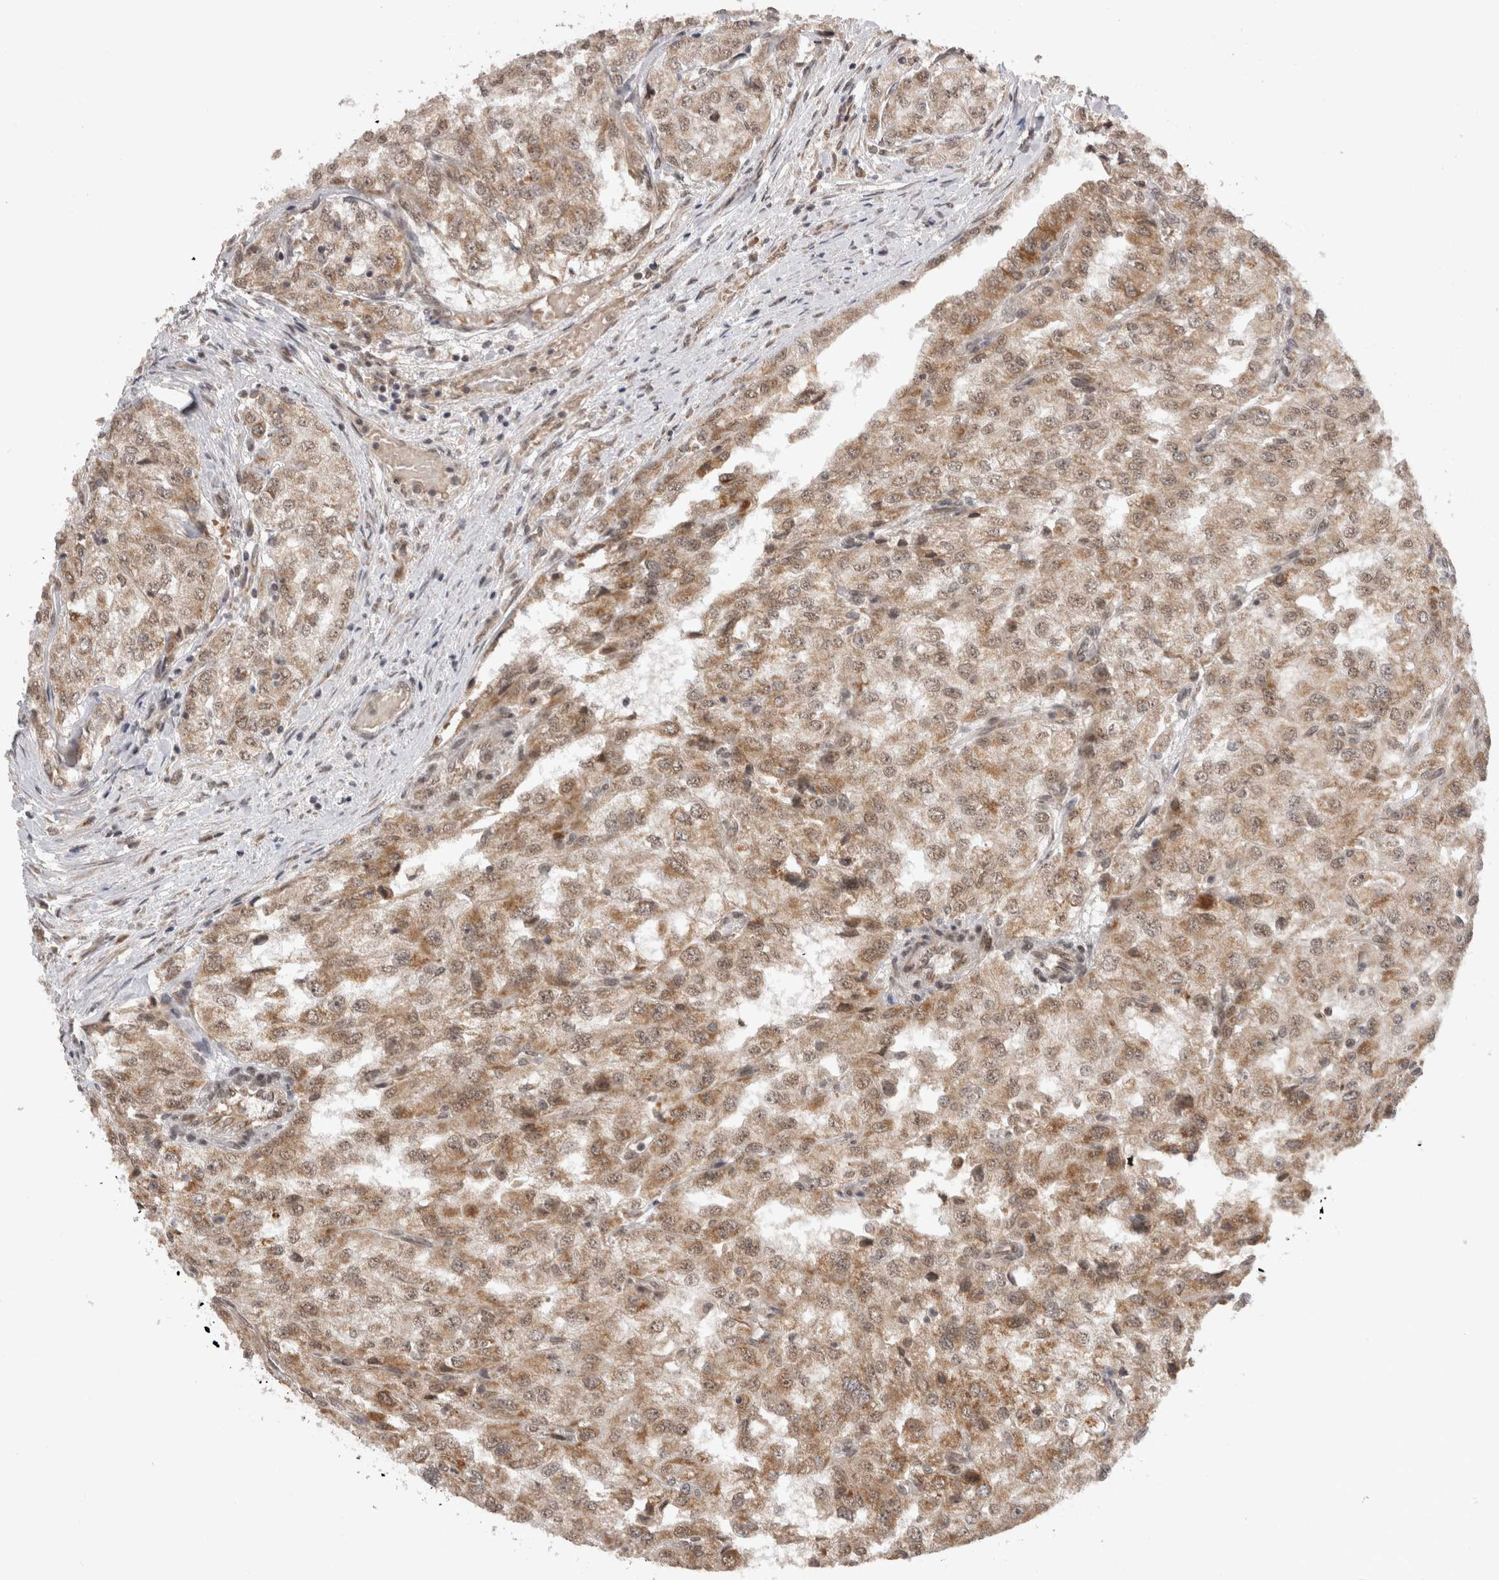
{"staining": {"intensity": "moderate", "quantity": ">75%", "location": "cytoplasmic/membranous,nuclear"}, "tissue": "renal cancer", "cell_type": "Tumor cells", "image_type": "cancer", "snomed": [{"axis": "morphology", "description": "Adenocarcinoma, NOS"}, {"axis": "topography", "description": "Kidney"}], "caption": "Moderate cytoplasmic/membranous and nuclear protein positivity is identified in approximately >75% of tumor cells in renal cancer (adenocarcinoma). (DAB (3,3'-diaminobenzidine) IHC with brightfield microscopy, high magnification).", "gene": "TMEM65", "patient": {"sex": "female", "age": 54}}